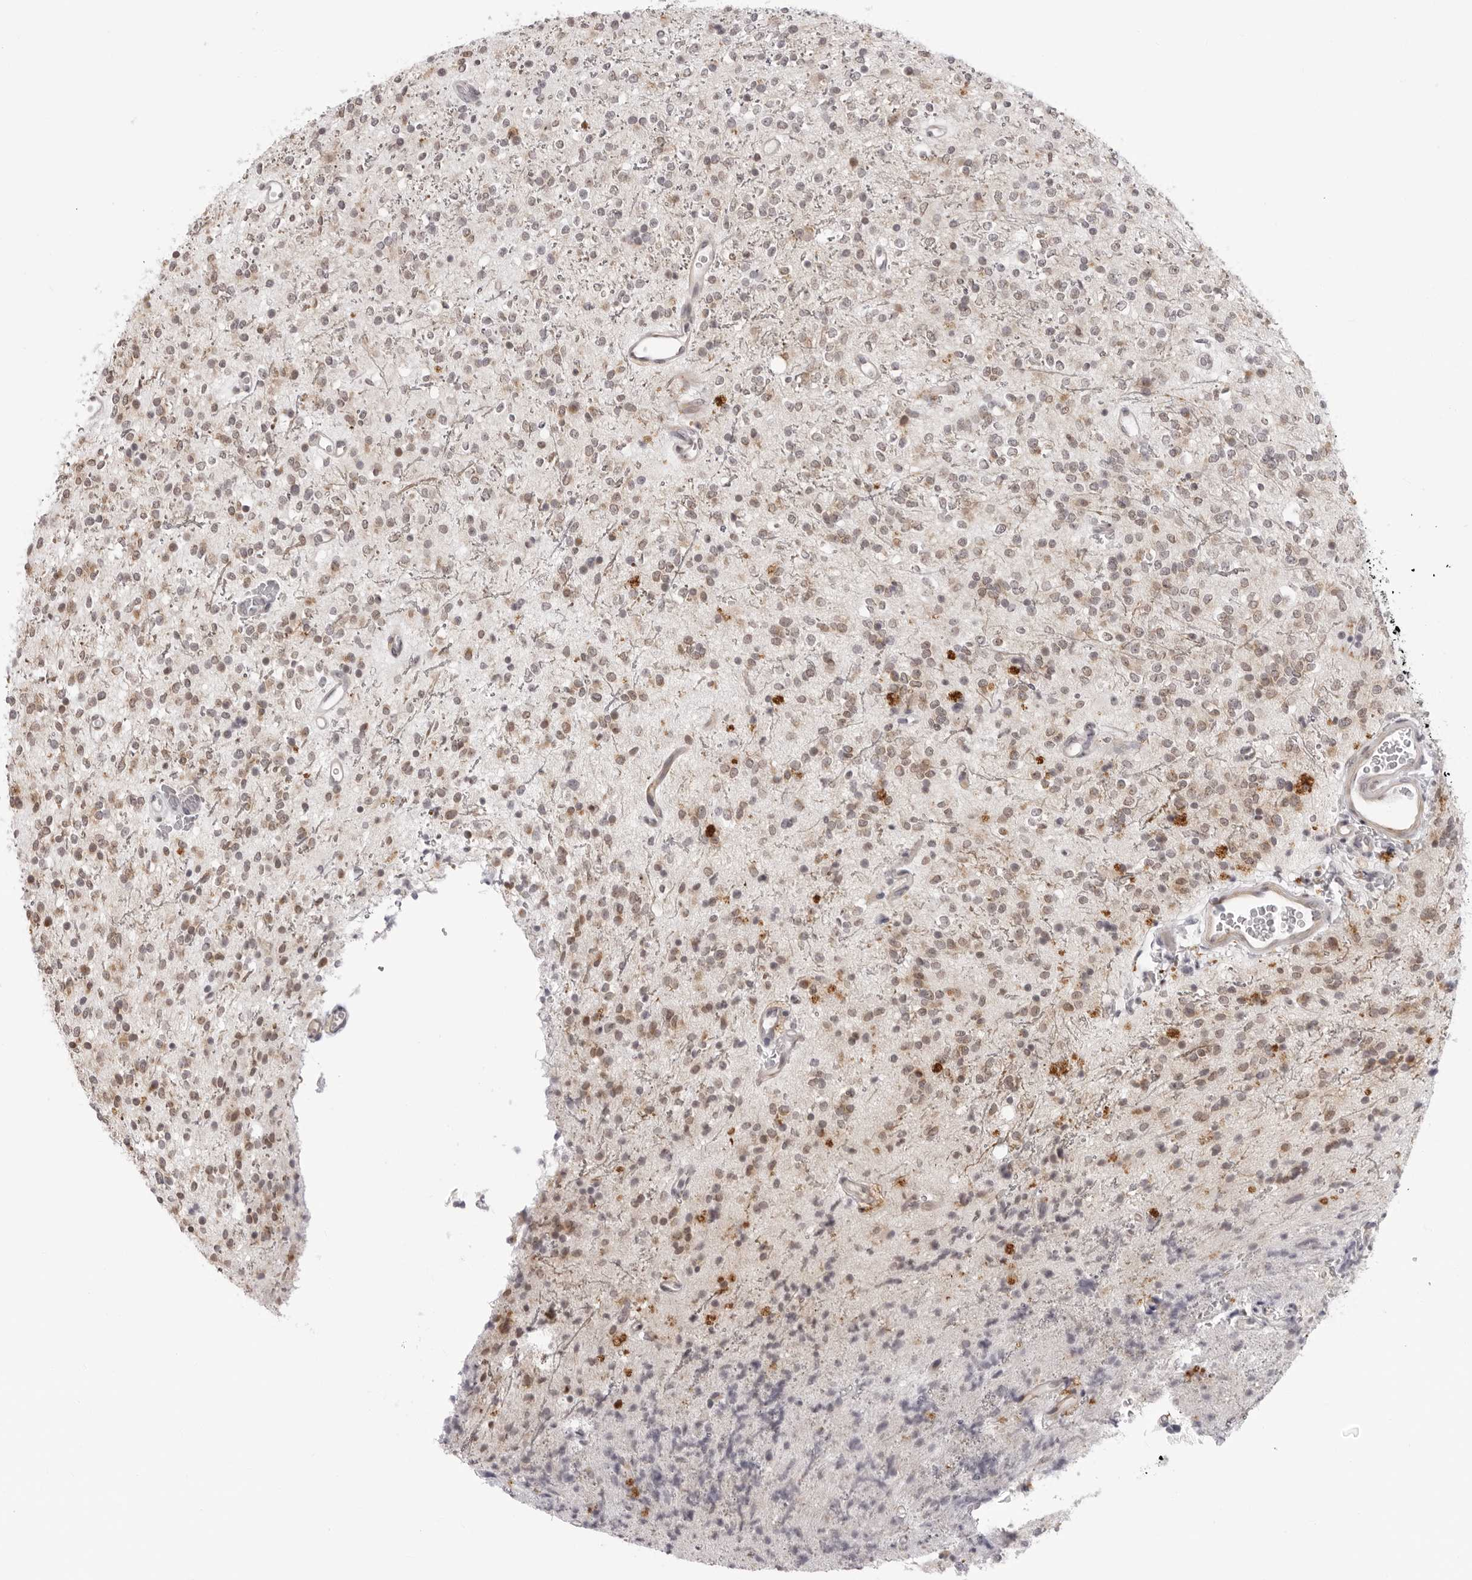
{"staining": {"intensity": "weak", "quantity": "25%-75%", "location": "cytoplasmic/membranous"}, "tissue": "glioma", "cell_type": "Tumor cells", "image_type": "cancer", "snomed": [{"axis": "morphology", "description": "Glioma, malignant, High grade"}, {"axis": "topography", "description": "Brain"}], "caption": "Protein analysis of malignant high-grade glioma tissue displays weak cytoplasmic/membranous expression in about 25%-75% of tumor cells.", "gene": "SUGCT", "patient": {"sex": "male", "age": 34}}